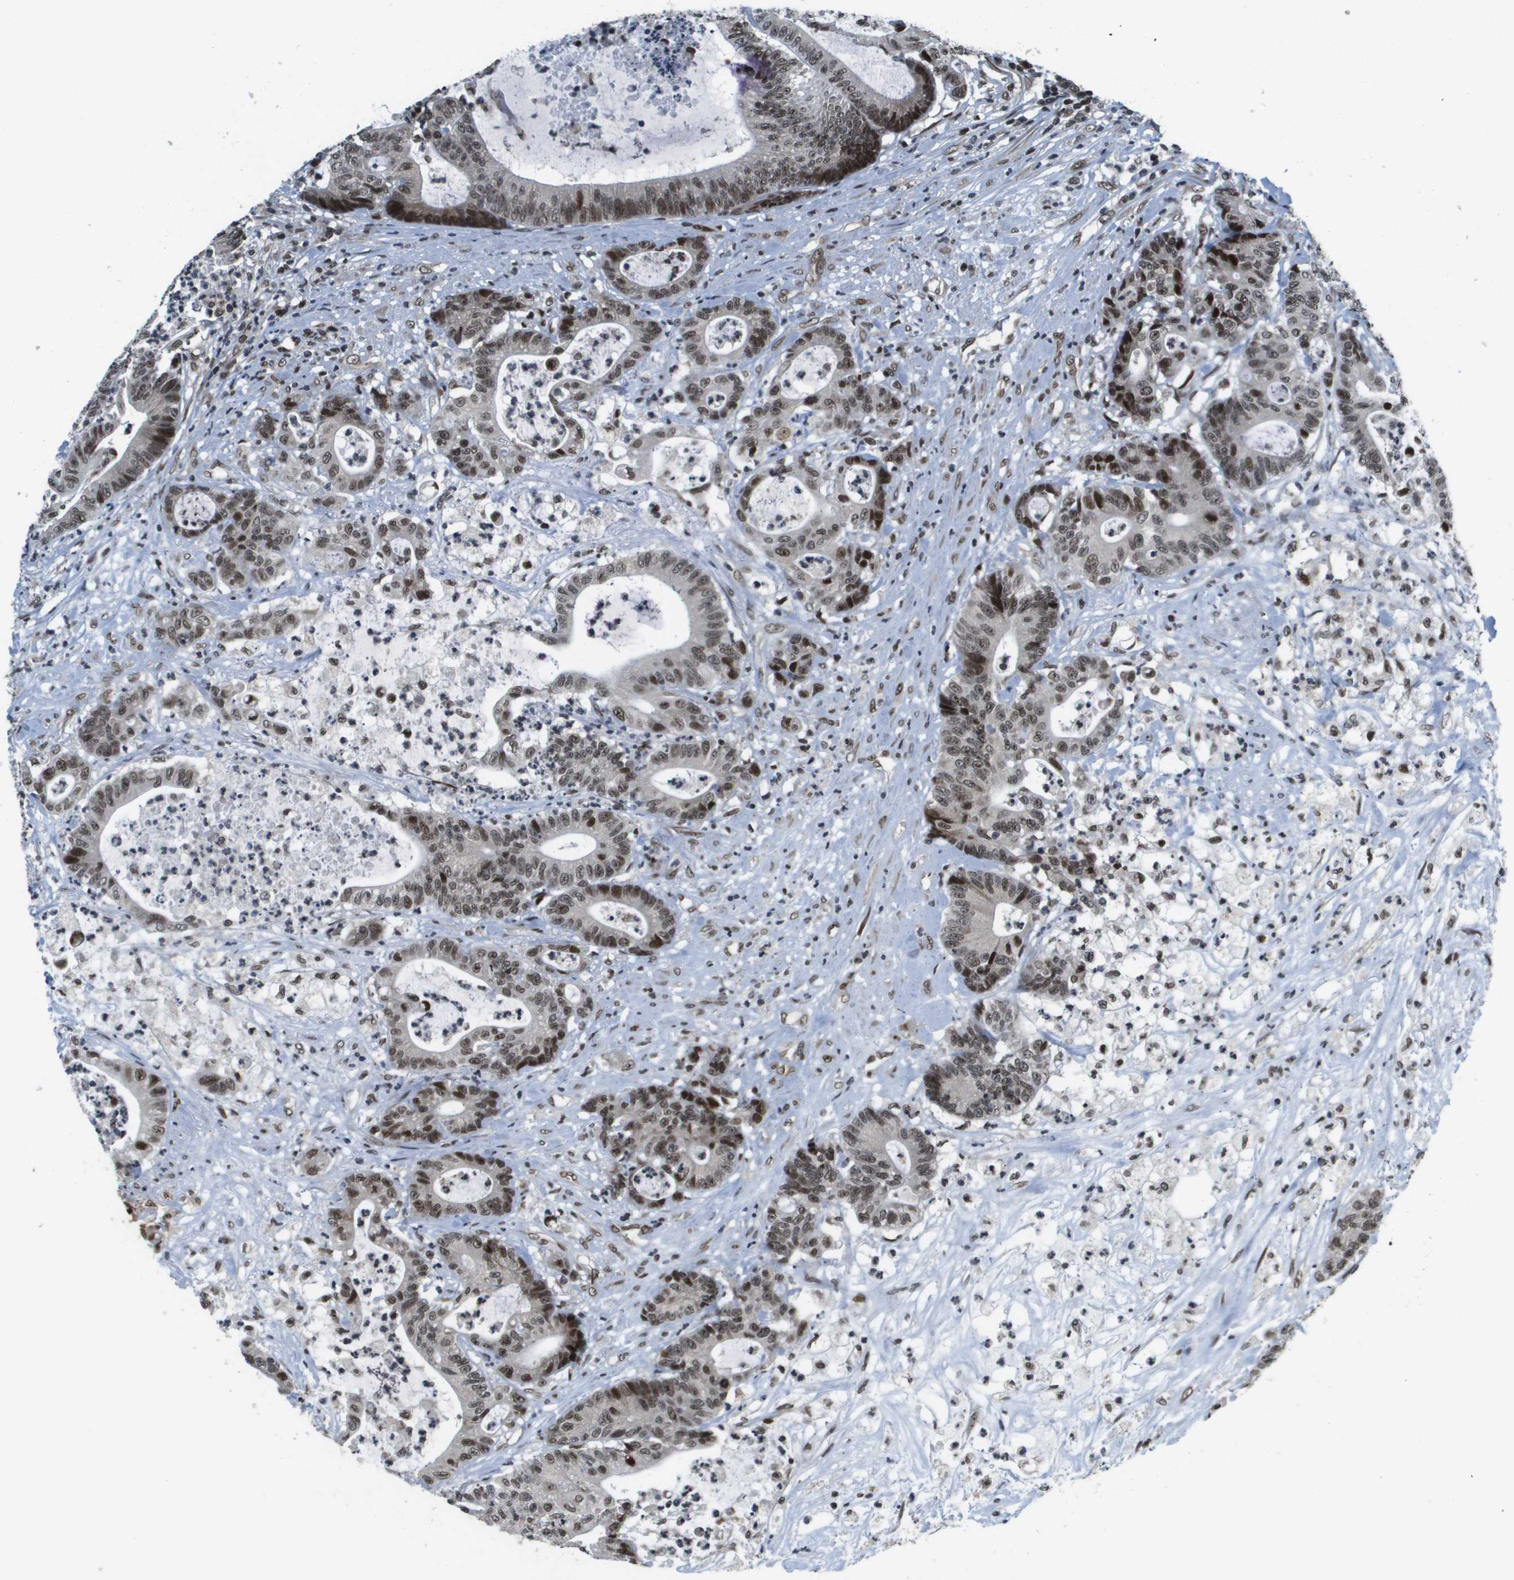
{"staining": {"intensity": "moderate", "quantity": ">75%", "location": "nuclear"}, "tissue": "colorectal cancer", "cell_type": "Tumor cells", "image_type": "cancer", "snomed": [{"axis": "morphology", "description": "Adenocarcinoma, NOS"}, {"axis": "topography", "description": "Colon"}], "caption": "A histopathology image of colorectal adenocarcinoma stained for a protein exhibits moderate nuclear brown staining in tumor cells.", "gene": "RECQL4", "patient": {"sex": "female", "age": 84}}